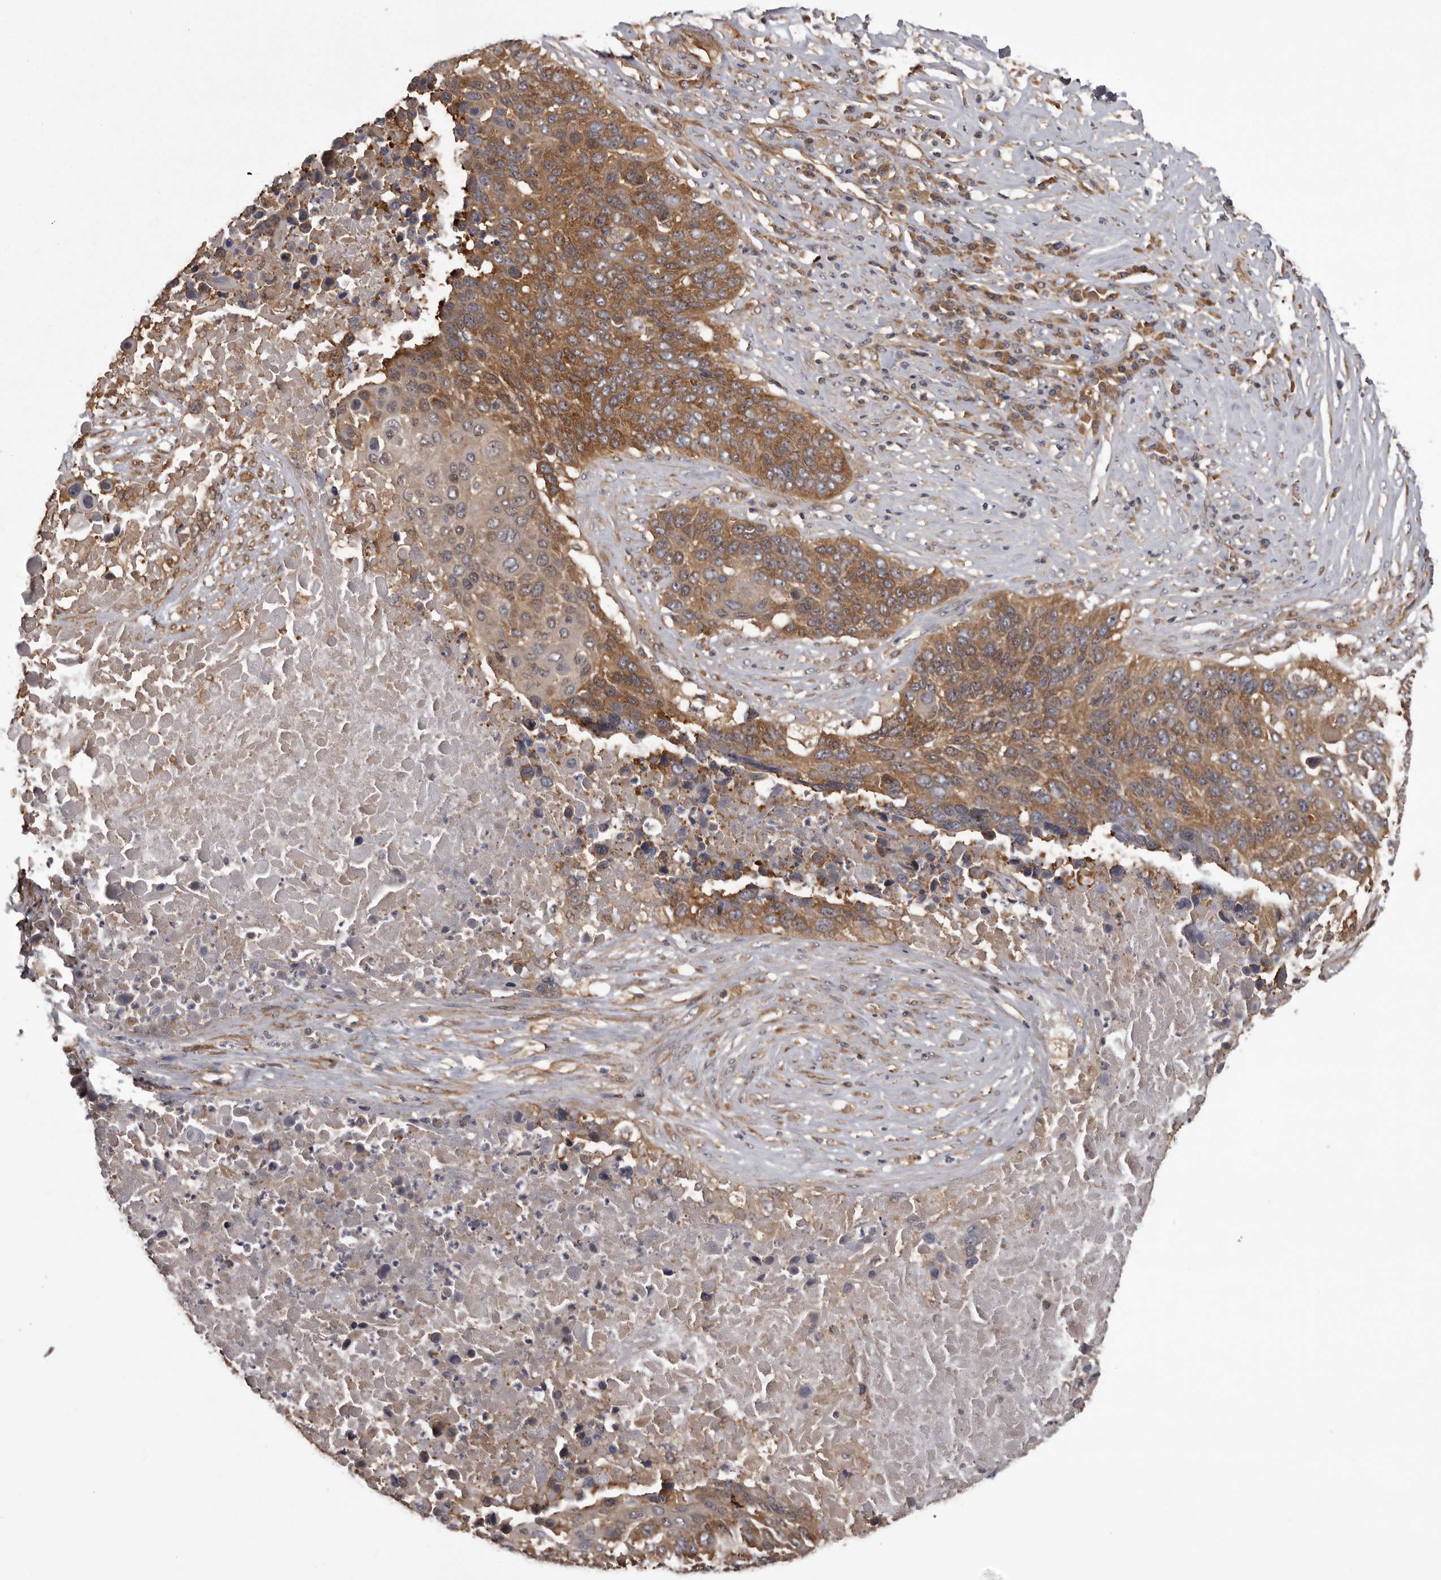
{"staining": {"intensity": "moderate", "quantity": ">75%", "location": "cytoplasmic/membranous"}, "tissue": "lung cancer", "cell_type": "Tumor cells", "image_type": "cancer", "snomed": [{"axis": "morphology", "description": "Squamous cell carcinoma, NOS"}, {"axis": "topography", "description": "Lung"}], "caption": "This micrograph exhibits immunohistochemistry (IHC) staining of lung cancer (squamous cell carcinoma), with medium moderate cytoplasmic/membranous staining in approximately >75% of tumor cells.", "gene": "DARS1", "patient": {"sex": "male", "age": 66}}